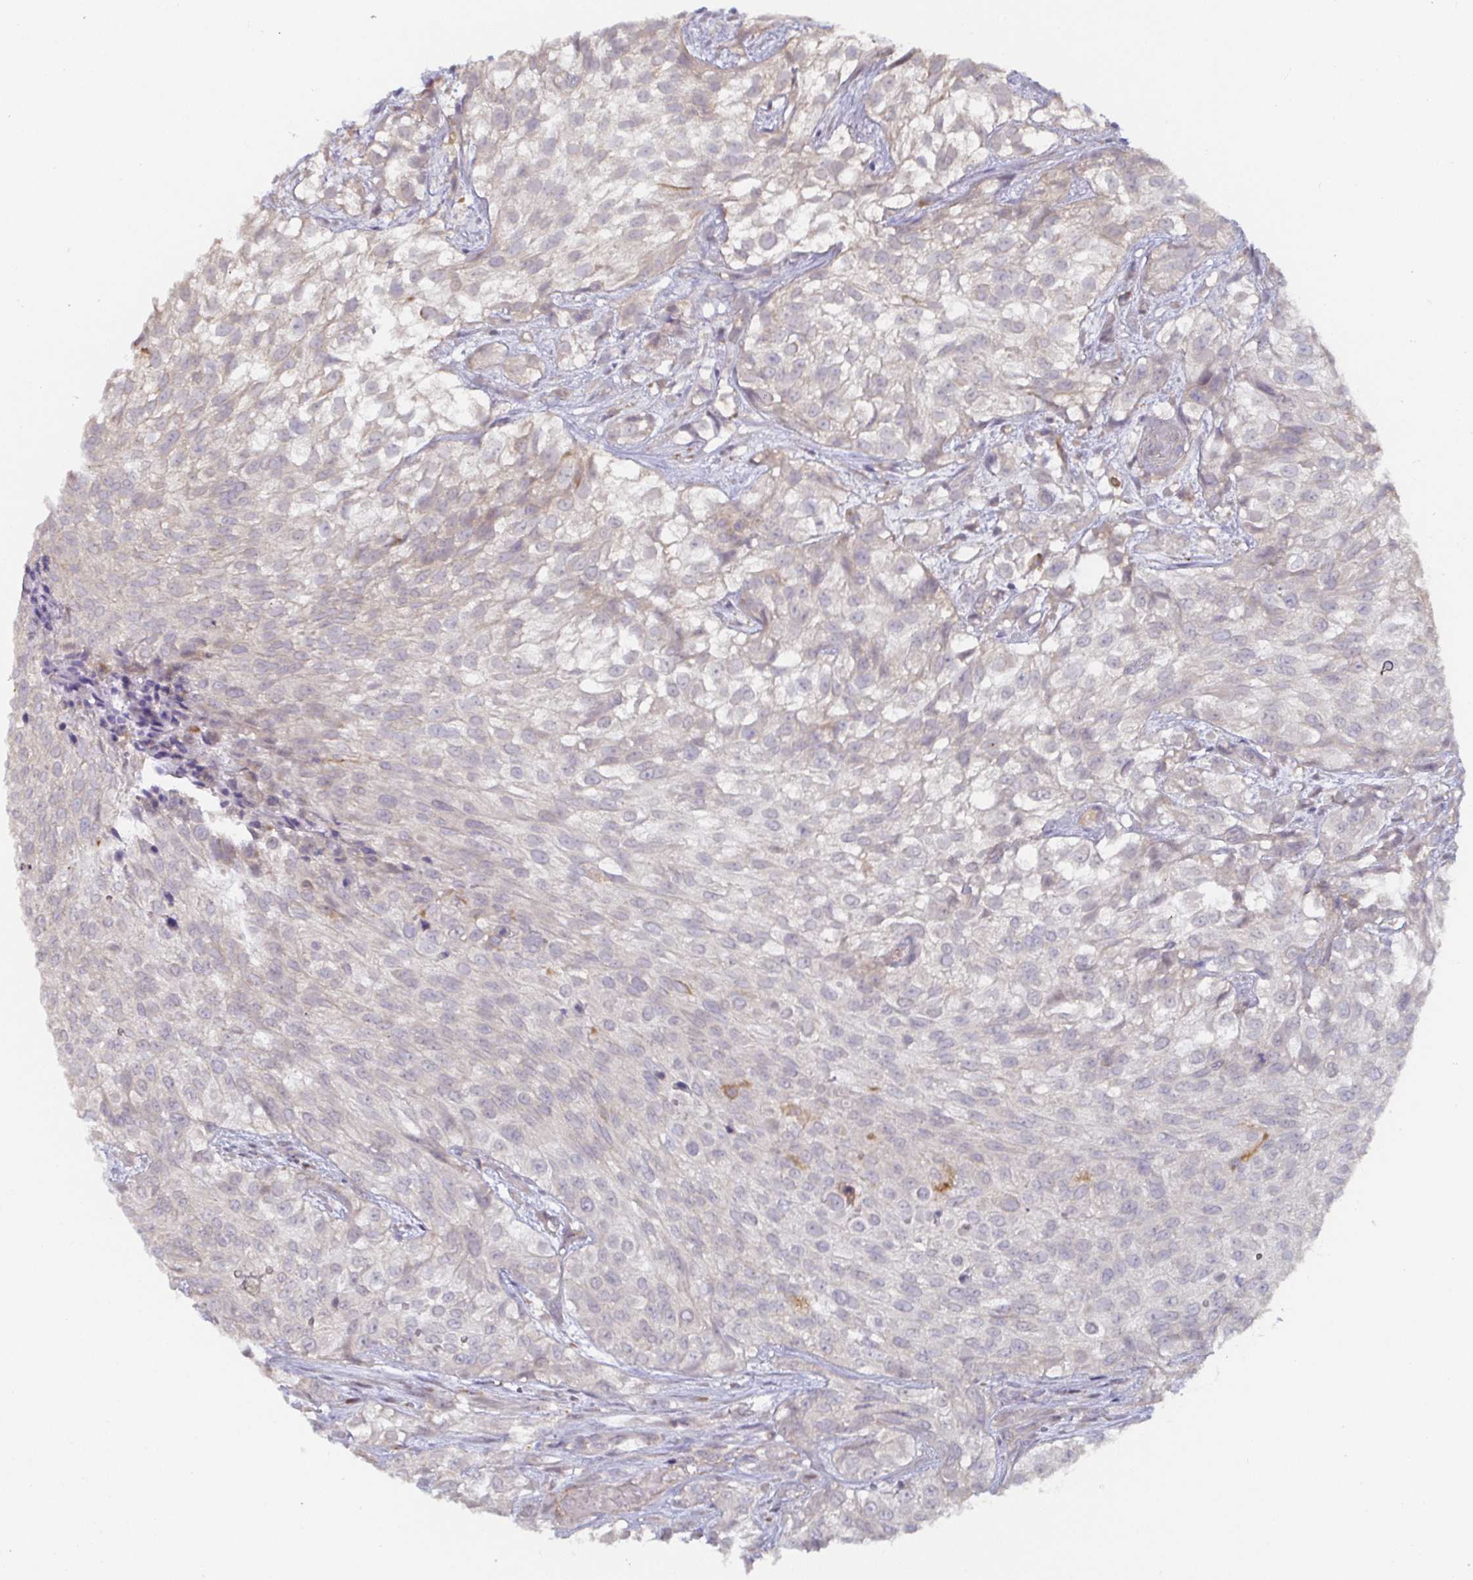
{"staining": {"intensity": "negative", "quantity": "none", "location": "none"}, "tissue": "urothelial cancer", "cell_type": "Tumor cells", "image_type": "cancer", "snomed": [{"axis": "morphology", "description": "Urothelial carcinoma, High grade"}, {"axis": "topography", "description": "Urinary bladder"}], "caption": "The histopathology image shows no significant positivity in tumor cells of urothelial cancer. (DAB (3,3'-diaminobenzidine) immunohistochemistry visualized using brightfield microscopy, high magnification).", "gene": "CDH18", "patient": {"sex": "male", "age": 56}}